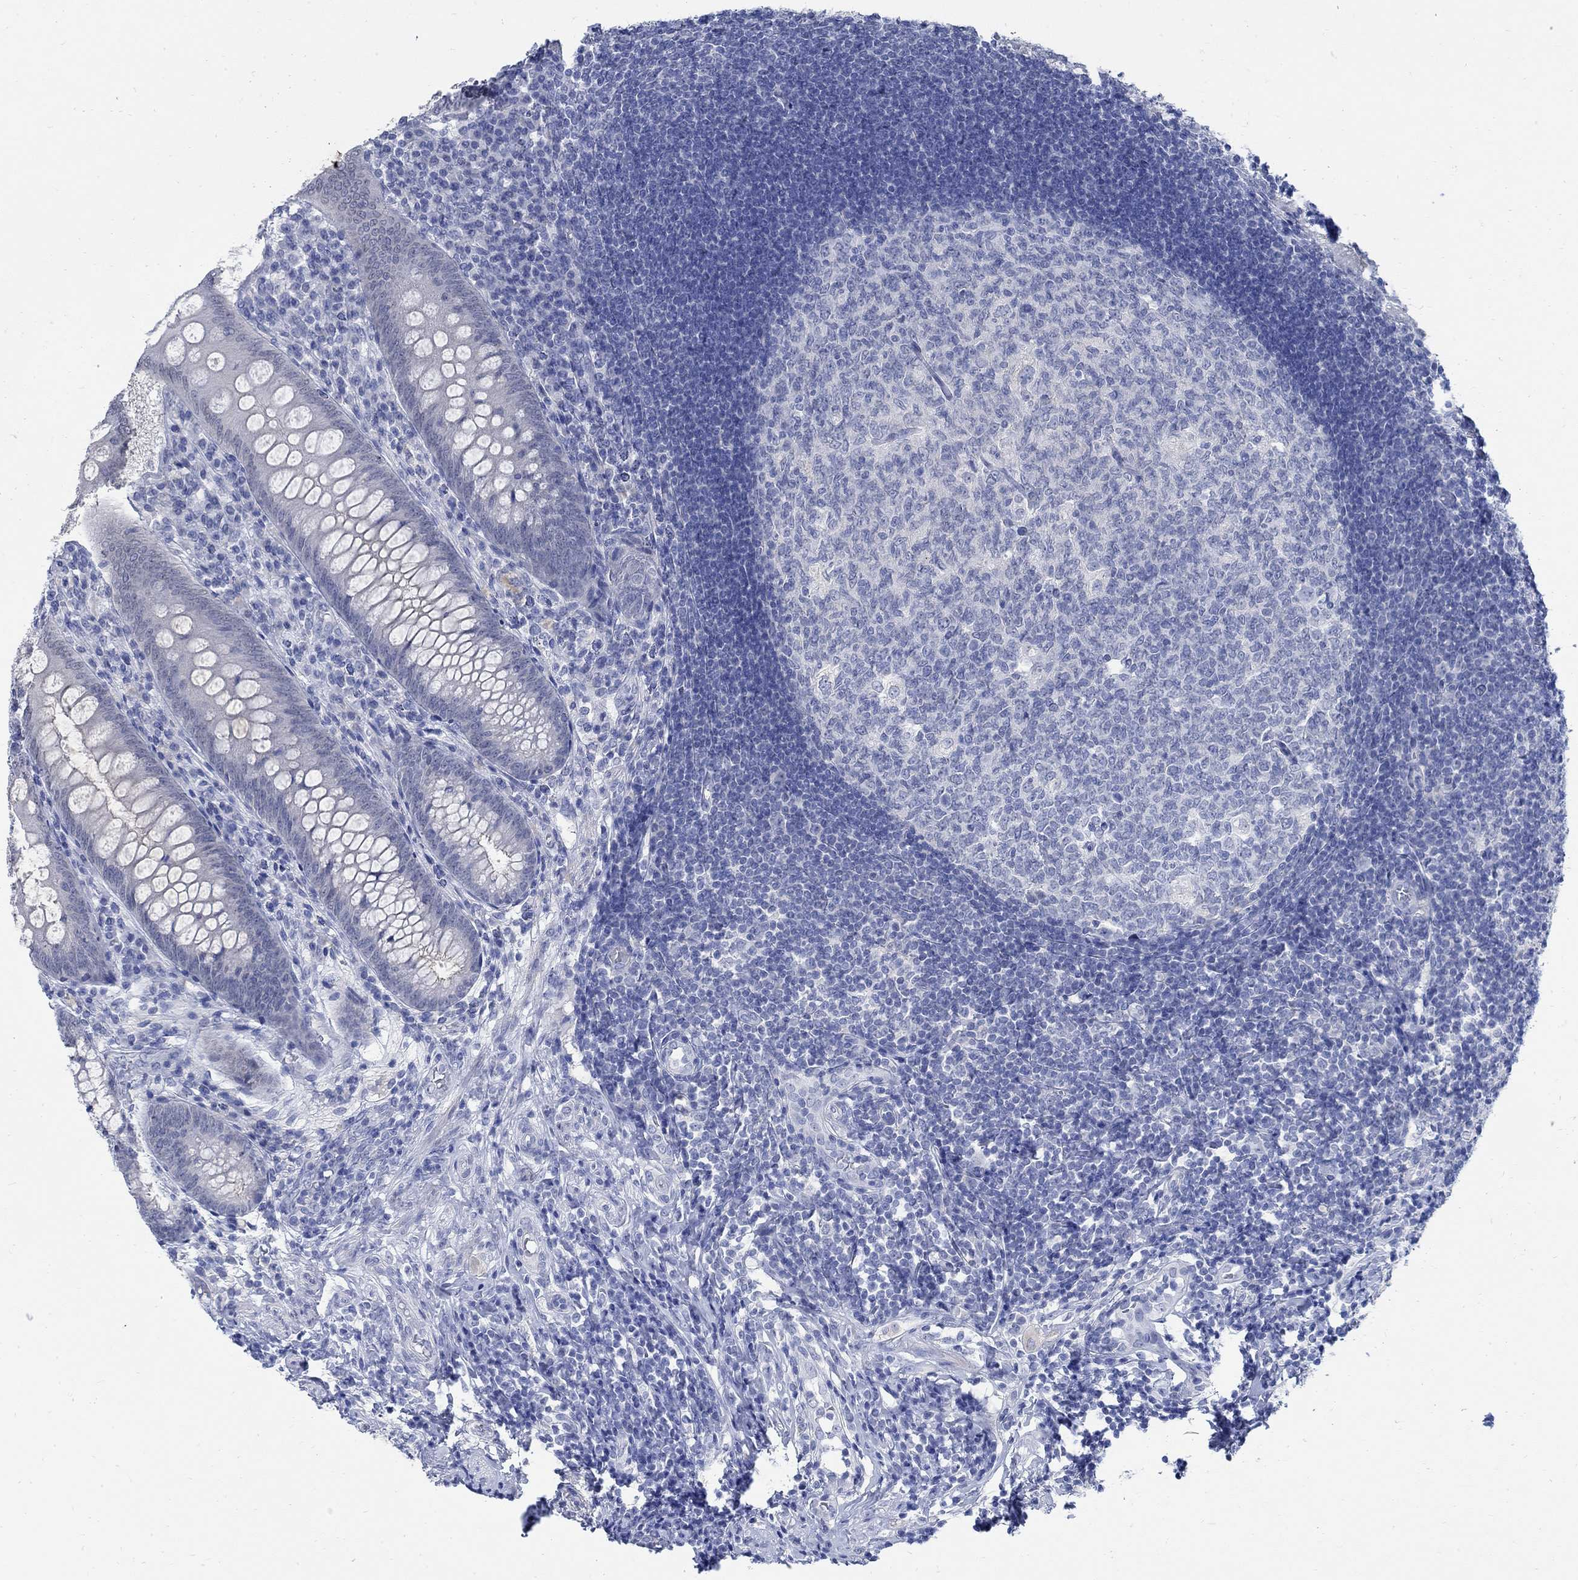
{"staining": {"intensity": "negative", "quantity": "none", "location": "none"}, "tissue": "appendix", "cell_type": "Glandular cells", "image_type": "normal", "snomed": [{"axis": "morphology", "description": "Normal tissue, NOS"}, {"axis": "morphology", "description": "Inflammation, NOS"}, {"axis": "topography", "description": "Appendix"}], "caption": "Glandular cells are negative for brown protein staining in unremarkable appendix. (IHC, brightfield microscopy, high magnification).", "gene": "CAMK2N1", "patient": {"sex": "male", "age": 16}}